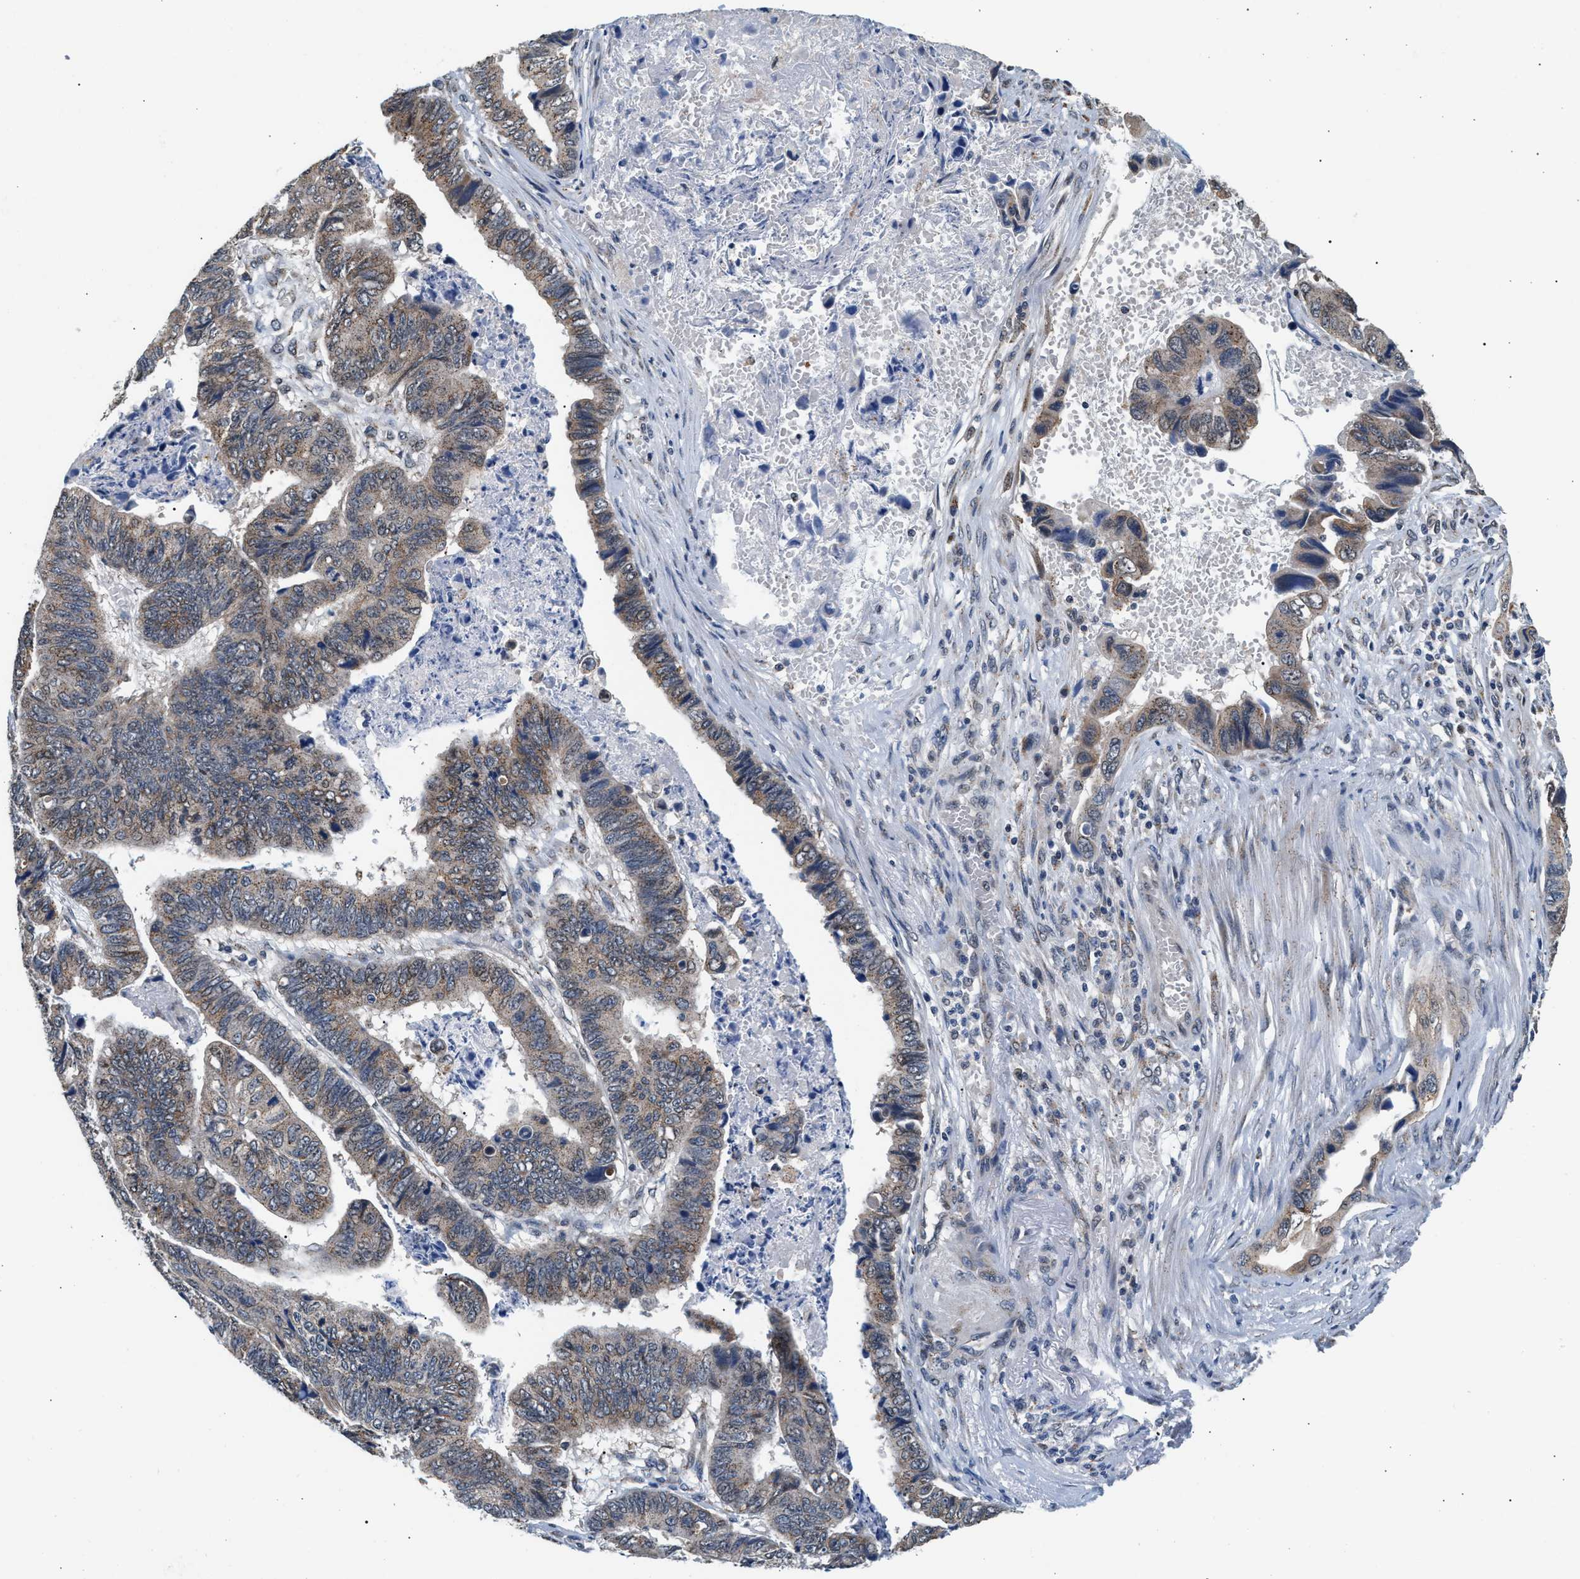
{"staining": {"intensity": "weak", "quantity": ">75%", "location": "cytoplasmic/membranous"}, "tissue": "stomach cancer", "cell_type": "Tumor cells", "image_type": "cancer", "snomed": [{"axis": "morphology", "description": "Adenocarcinoma, NOS"}, {"axis": "topography", "description": "Stomach, lower"}], "caption": "Protein analysis of stomach cancer tissue exhibits weak cytoplasmic/membranous expression in about >75% of tumor cells.", "gene": "KCNMB2", "patient": {"sex": "male", "age": 77}}